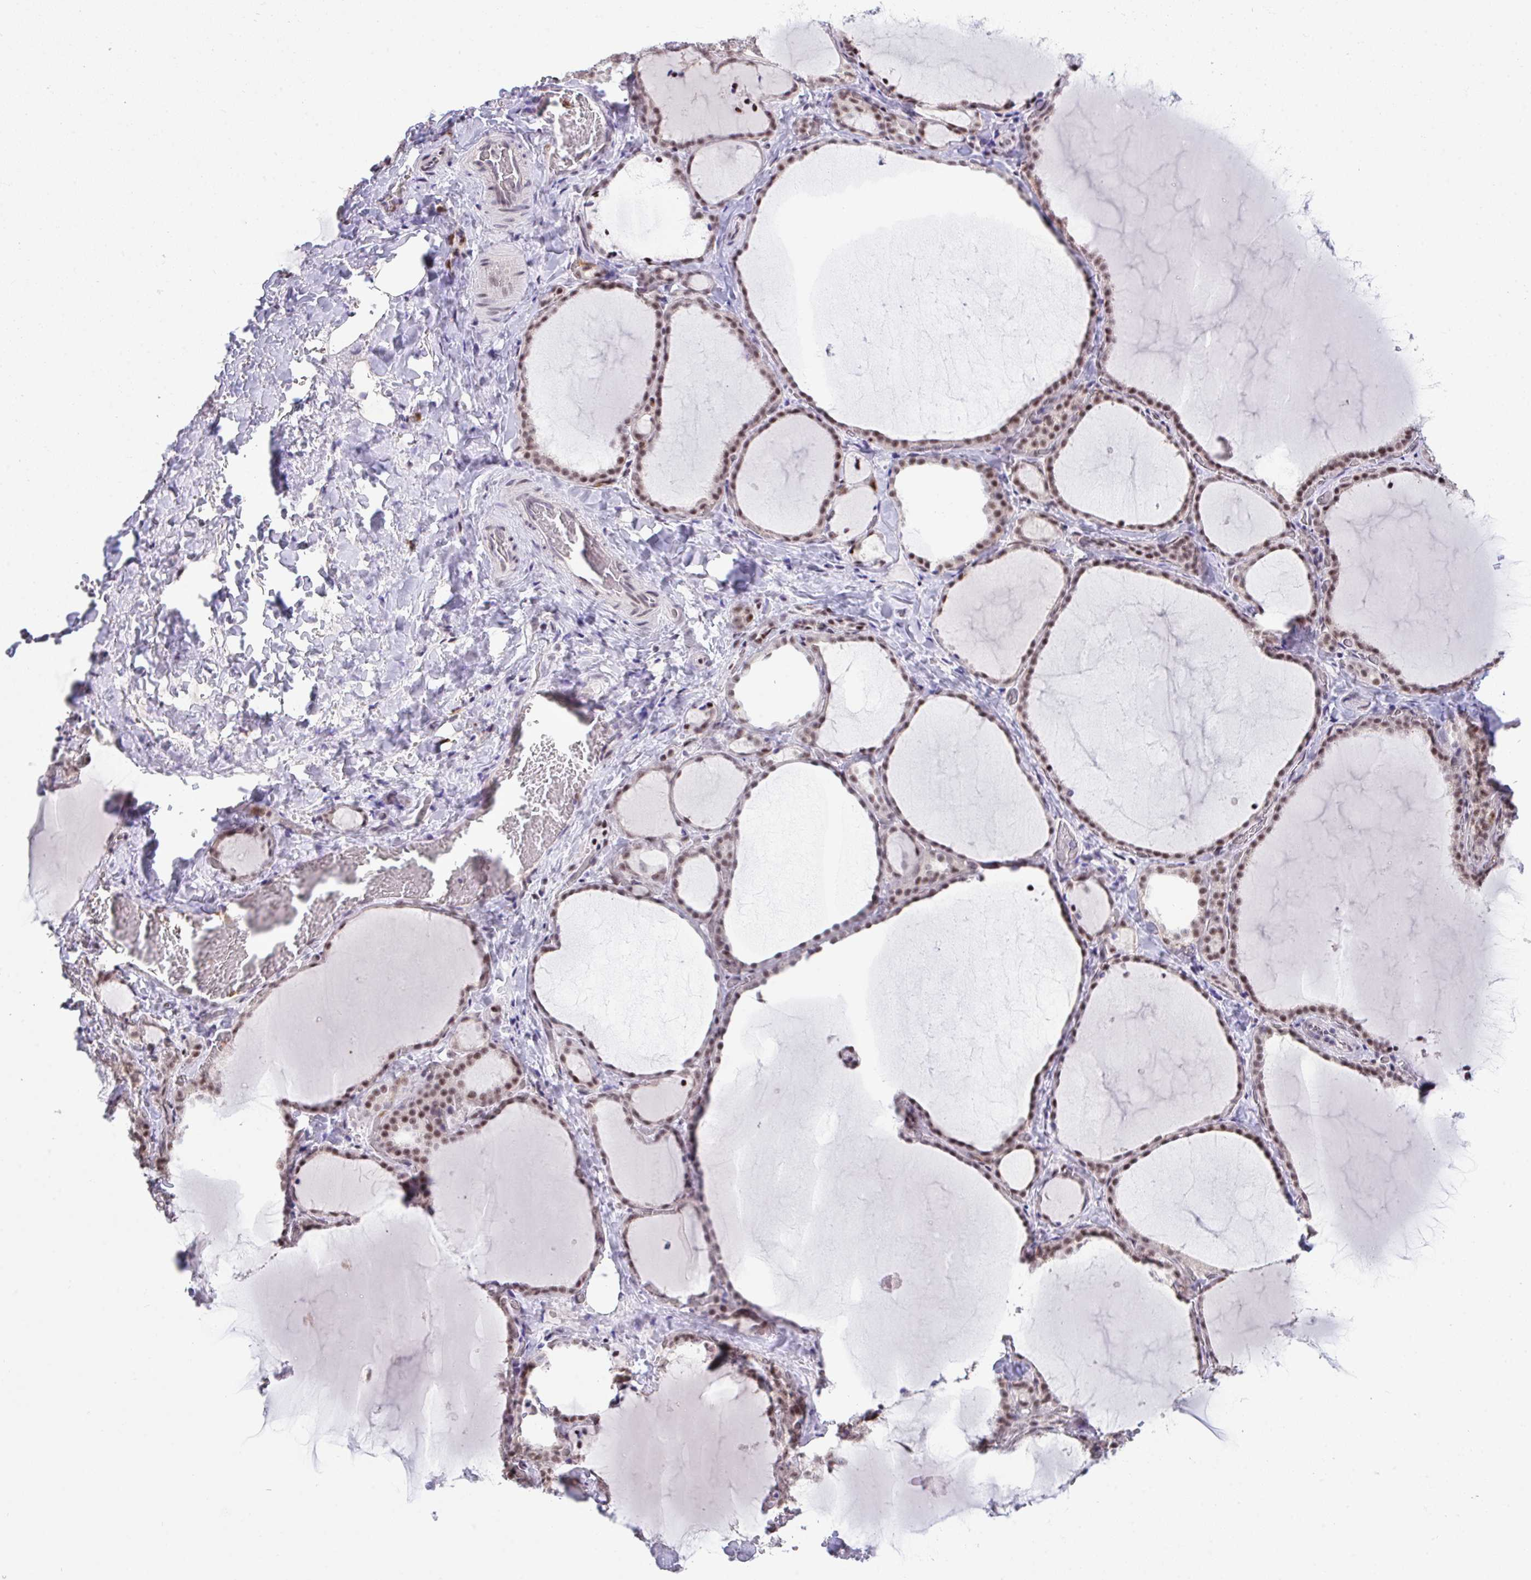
{"staining": {"intensity": "moderate", "quantity": ">75%", "location": "nuclear"}, "tissue": "thyroid gland", "cell_type": "Glandular cells", "image_type": "normal", "snomed": [{"axis": "morphology", "description": "Normal tissue, NOS"}, {"axis": "topography", "description": "Thyroid gland"}], "caption": "Protein staining of unremarkable thyroid gland demonstrates moderate nuclear positivity in about >75% of glandular cells. (DAB (3,3'-diaminobenzidine) IHC, brown staining for protein, blue staining for nuclei).", "gene": "OR6K3", "patient": {"sex": "female", "age": 22}}